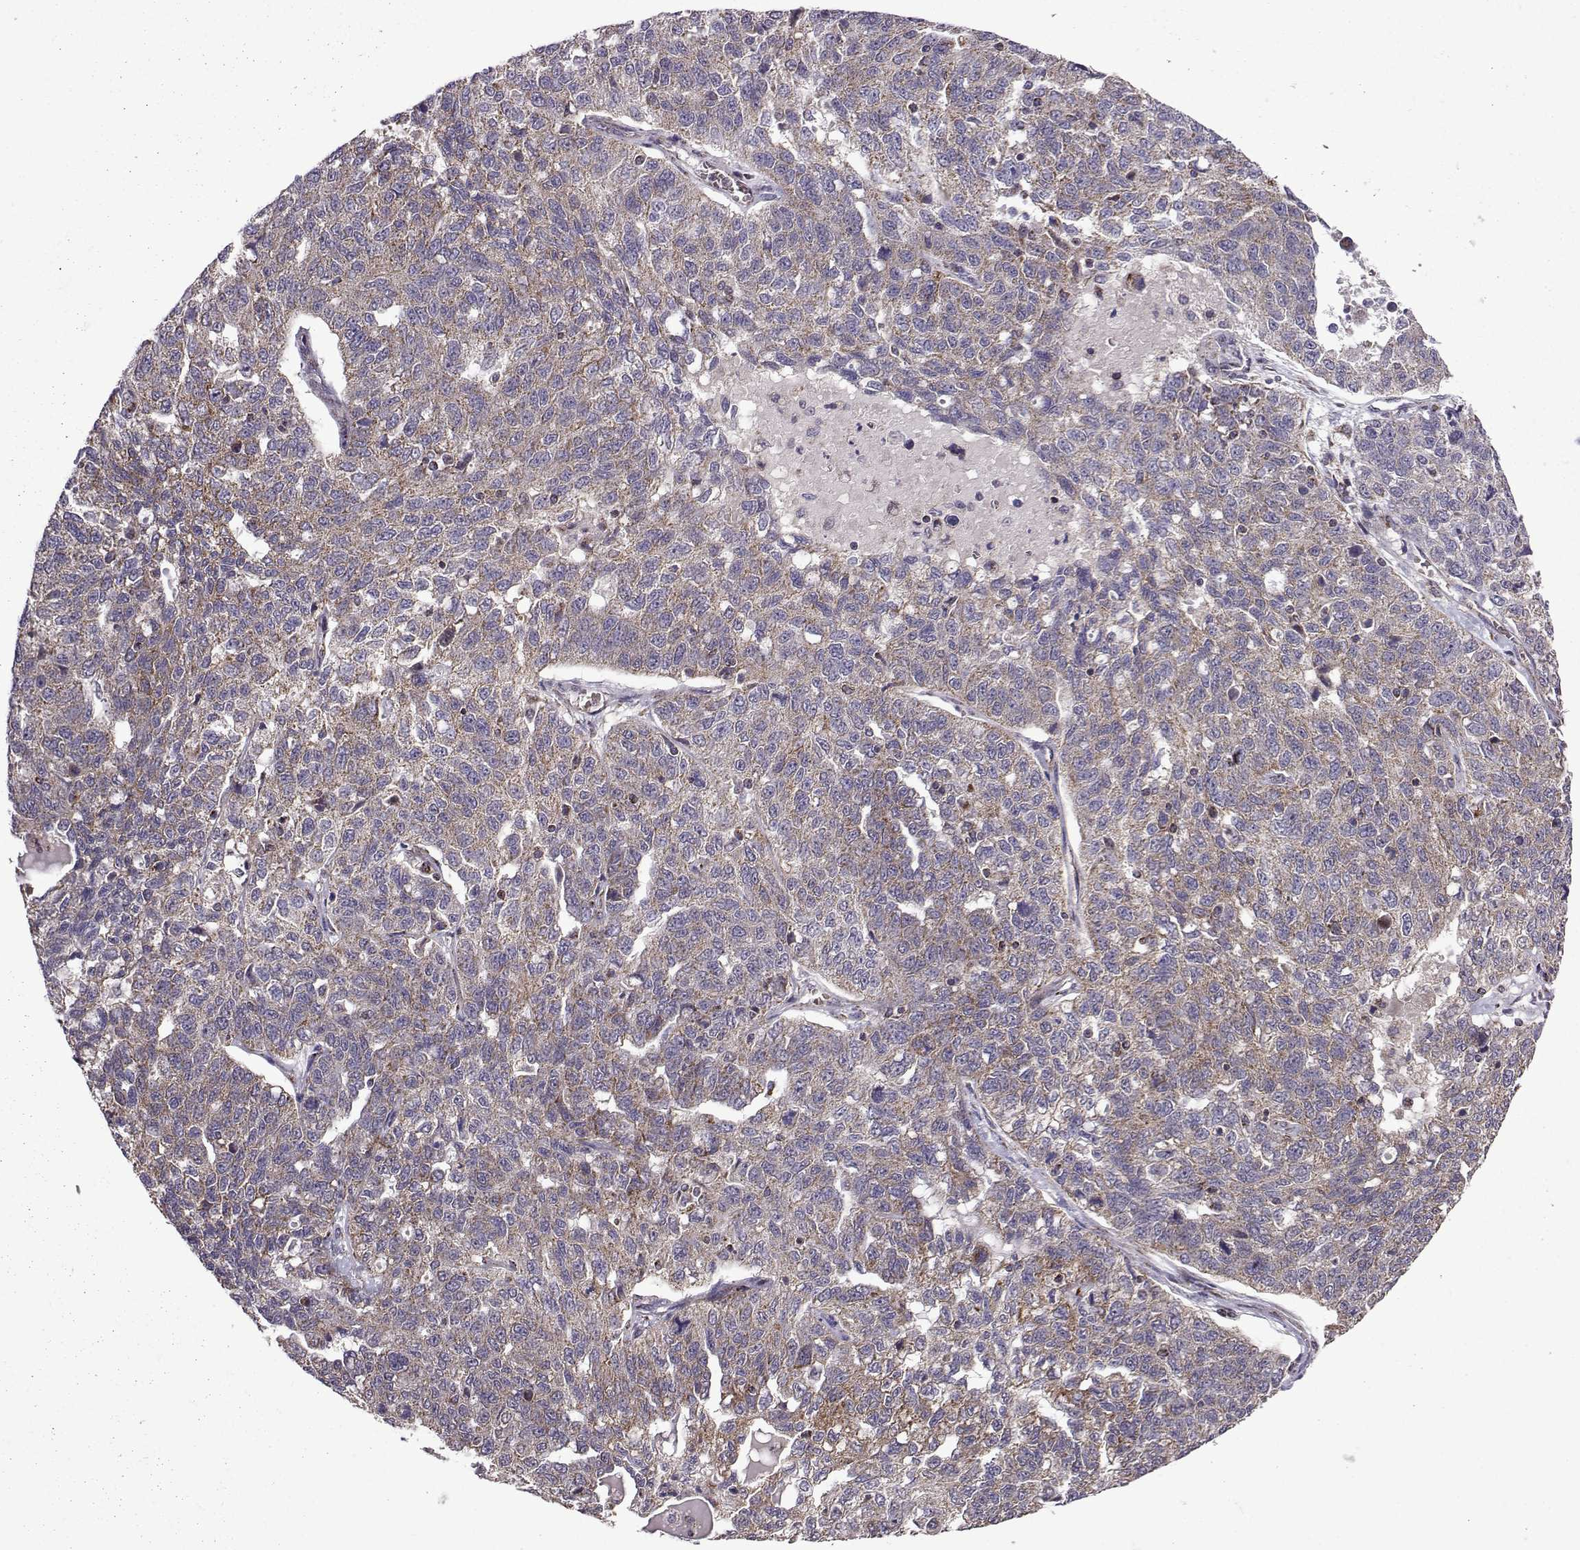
{"staining": {"intensity": "weak", "quantity": "<25%", "location": "cytoplasmic/membranous"}, "tissue": "ovarian cancer", "cell_type": "Tumor cells", "image_type": "cancer", "snomed": [{"axis": "morphology", "description": "Cystadenocarcinoma, serous, NOS"}, {"axis": "topography", "description": "Ovary"}], "caption": "Tumor cells are negative for protein expression in human ovarian serous cystadenocarcinoma.", "gene": "TAB2", "patient": {"sex": "female", "age": 71}}